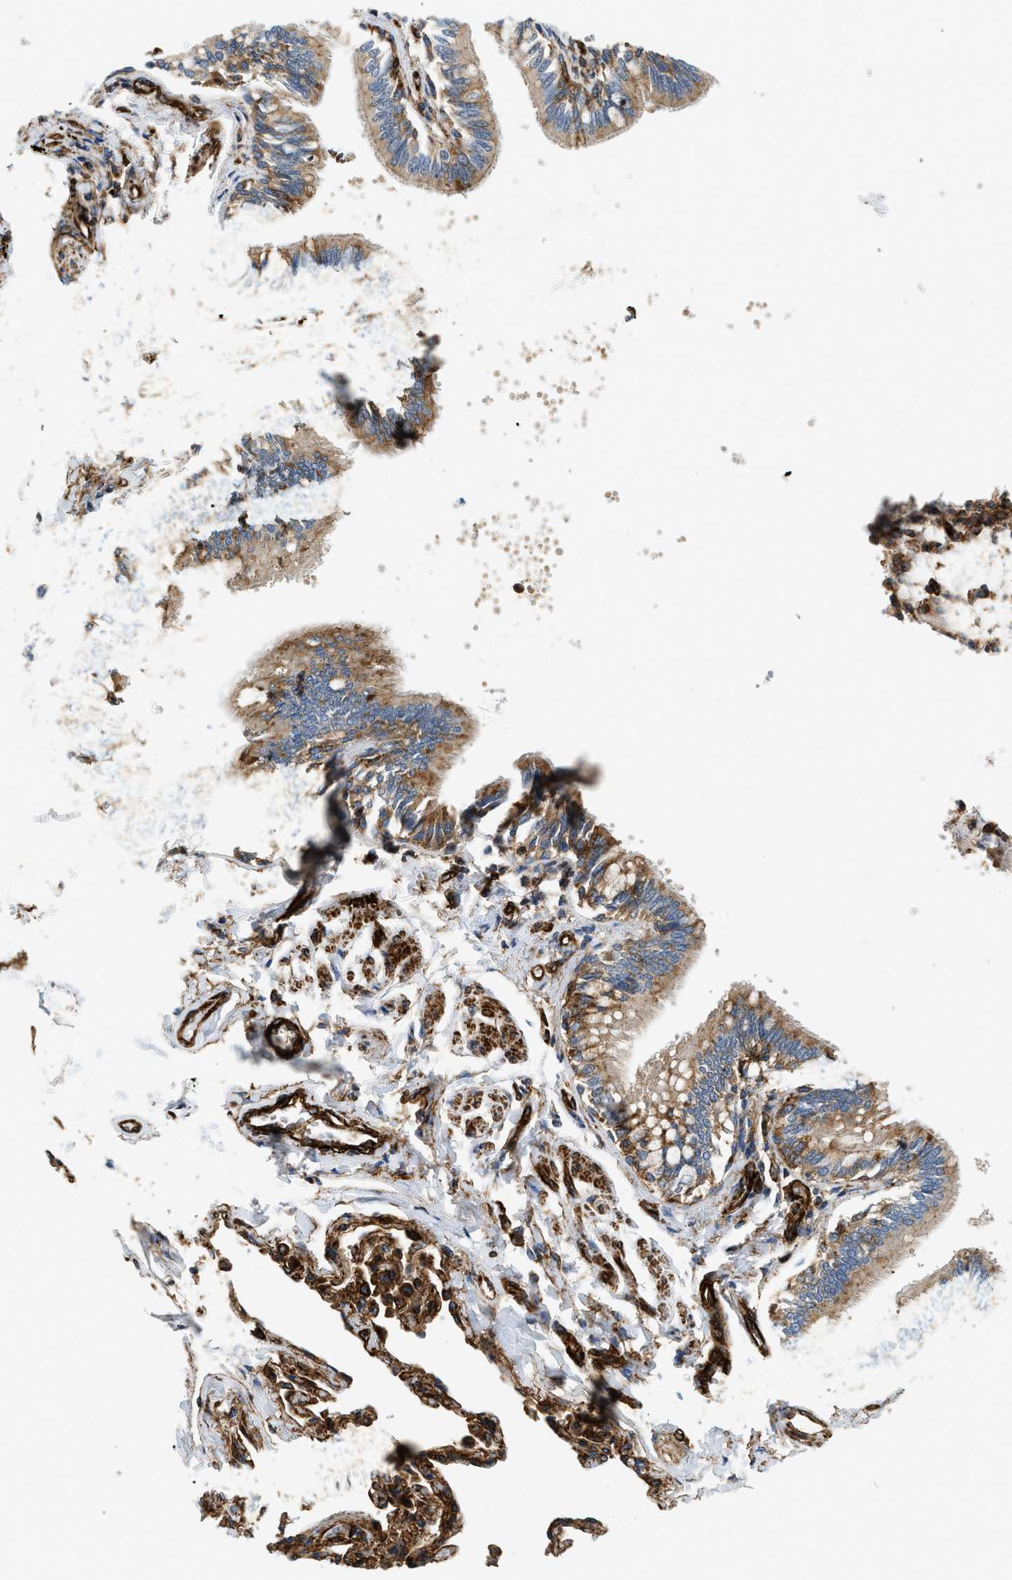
{"staining": {"intensity": "moderate", "quantity": ">75%", "location": "cytoplasmic/membranous"}, "tissue": "bronchus", "cell_type": "Respiratory epithelial cells", "image_type": "normal", "snomed": [{"axis": "morphology", "description": "Normal tissue, NOS"}, {"axis": "topography", "description": "Lung"}], "caption": "Normal bronchus was stained to show a protein in brown. There is medium levels of moderate cytoplasmic/membranous expression in approximately >75% of respiratory epithelial cells. The staining was performed using DAB, with brown indicating positive protein expression. Nuclei are stained blue with hematoxylin.", "gene": "HIP1", "patient": {"sex": "male", "age": 64}}